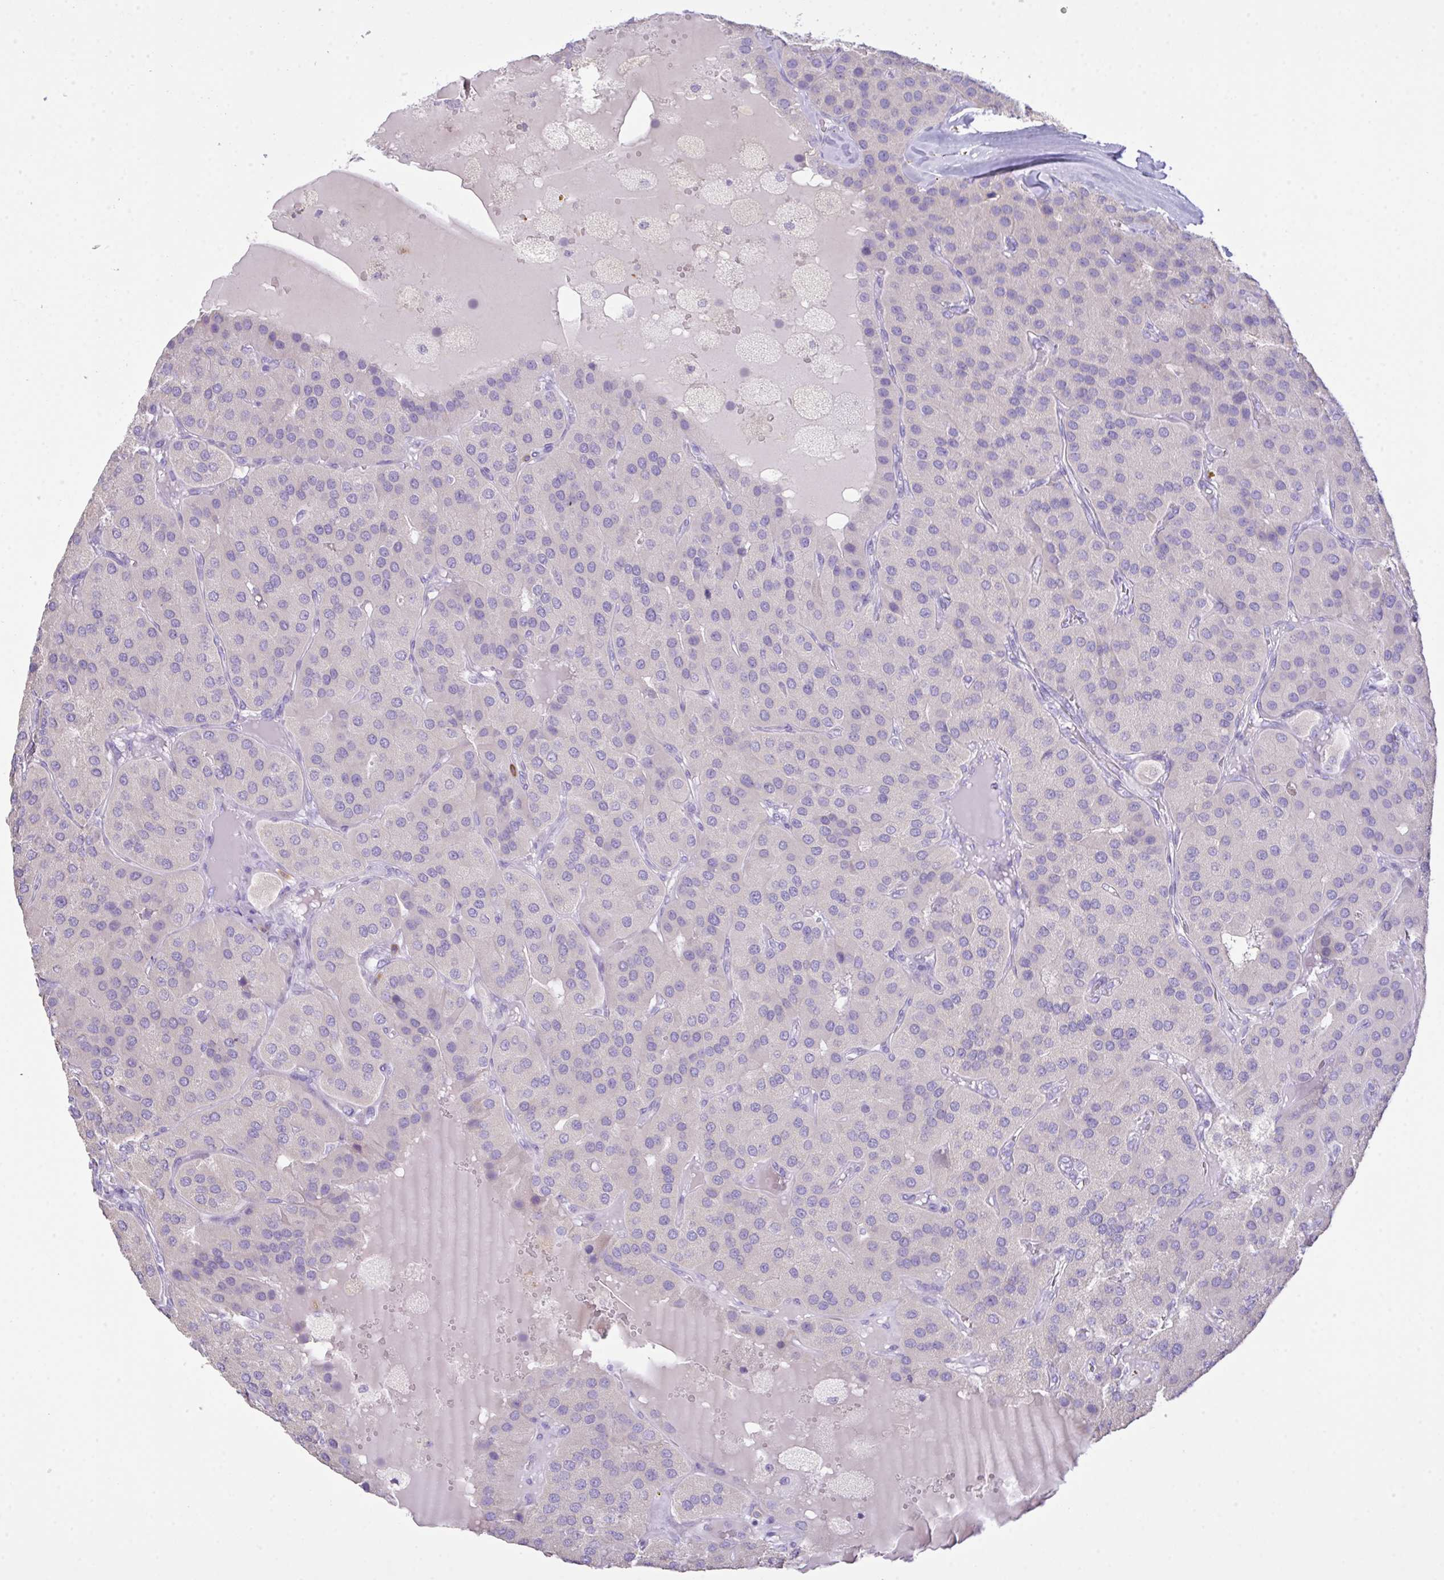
{"staining": {"intensity": "negative", "quantity": "none", "location": "none"}, "tissue": "parathyroid gland", "cell_type": "Glandular cells", "image_type": "normal", "snomed": [{"axis": "morphology", "description": "Normal tissue, NOS"}, {"axis": "morphology", "description": "Adenoma, NOS"}, {"axis": "topography", "description": "Parathyroid gland"}], "caption": "Immunohistochemistry photomicrograph of normal parathyroid gland: human parathyroid gland stained with DAB displays no significant protein positivity in glandular cells. (DAB immunohistochemistry (IHC) with hematoxylin counter stain).", "gene": "CST11", "patient": {"sex": "female", "age": 86}}